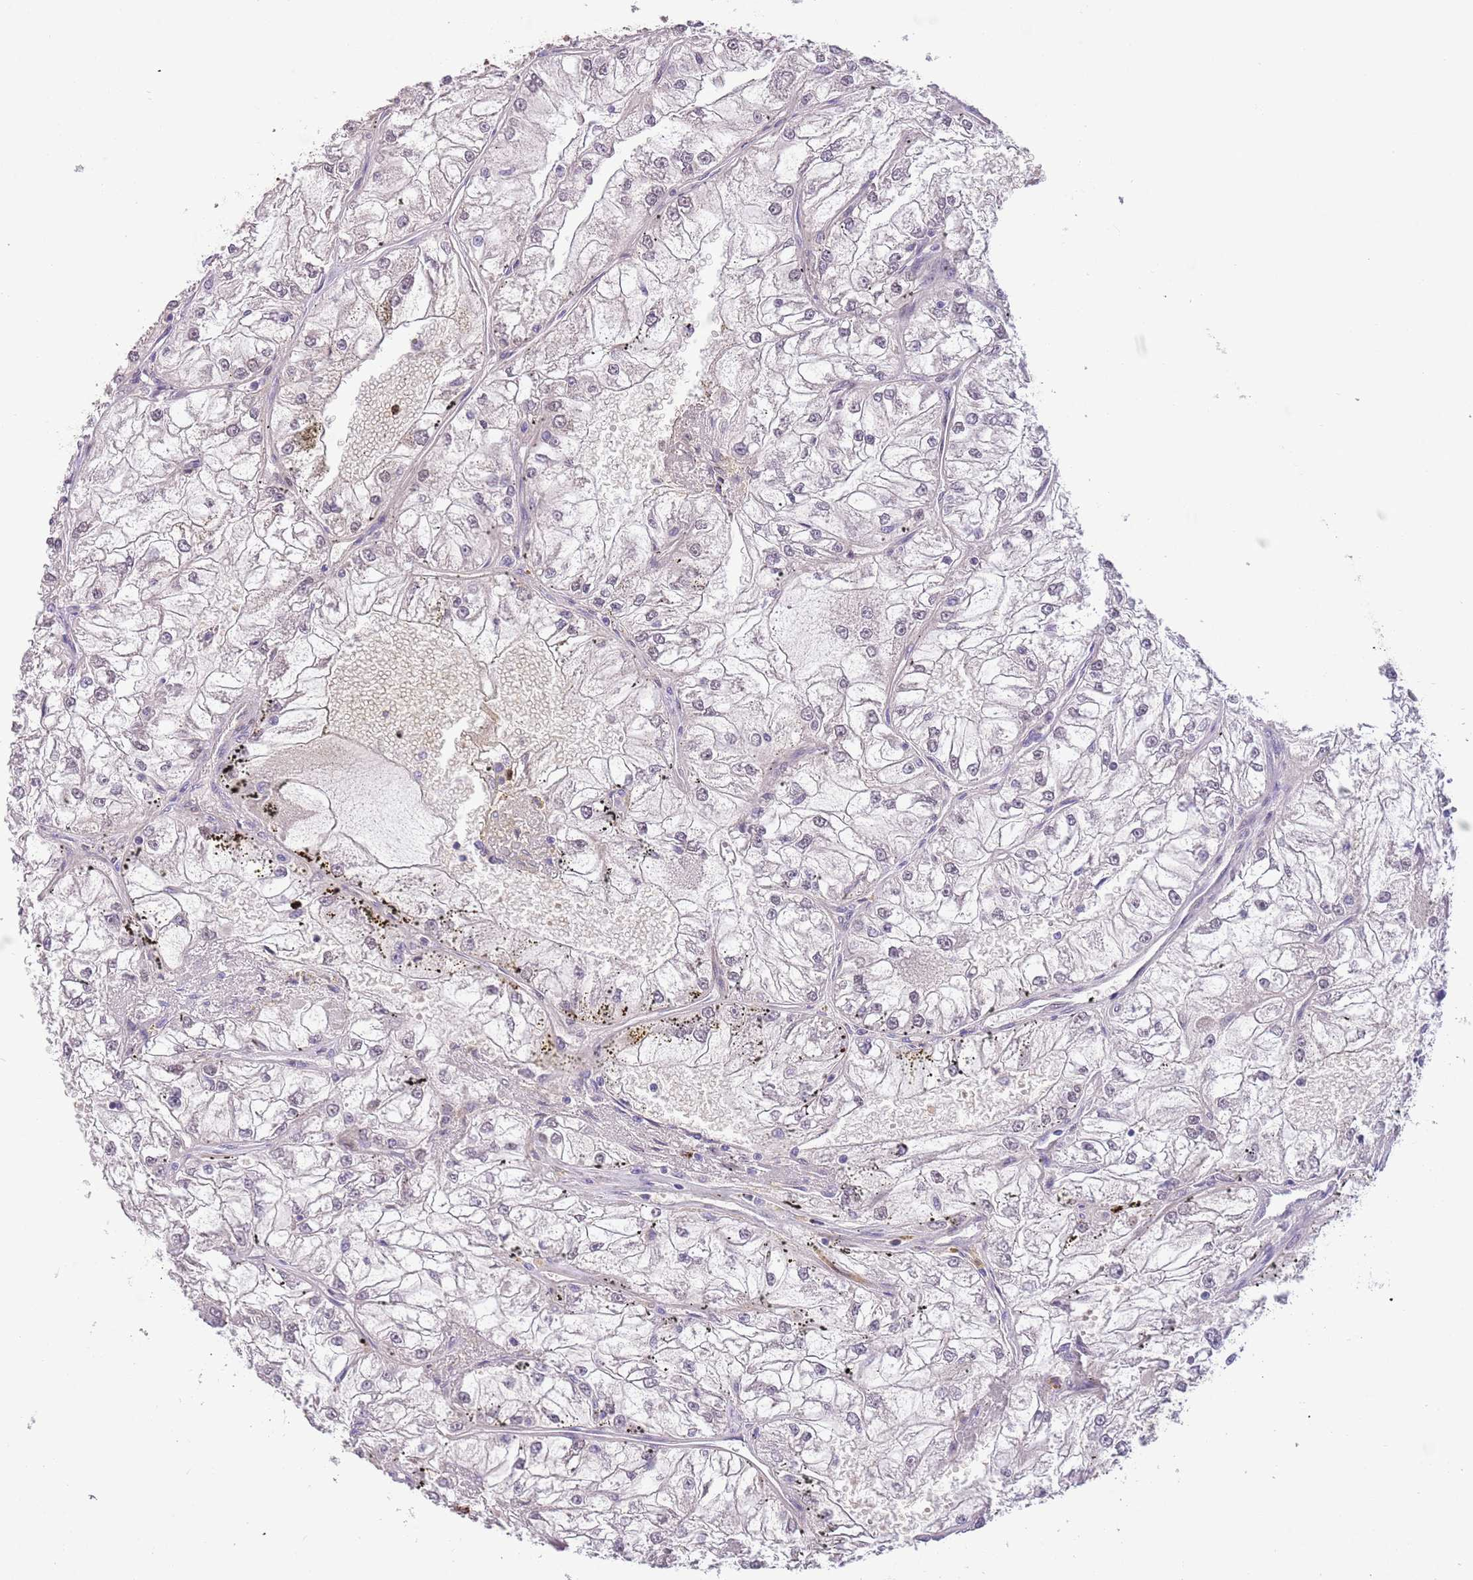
{"staining": {"intensity": "negative", "quantity": "none", "location": "none"}, "tissue": "renal cancer", "cell_type": "Tumor cells", "image_type": "cancer", "snomed": [{"axis": "morphology", "description": "Adenocarcinoma, NOS"}, {"axis": "topography", "description": "Kidney"}], "caption": "DAB immunohistochemical staining of human renal cancer demonstrates no significant positivity in tumor cells. (DAB (3,3'-diaminobenzidine) immunohistochemistry visualized using brightfield microscopy, high magnification).", "gene": "ZNF658", "patient": {"sex": "female", "age": 72}}